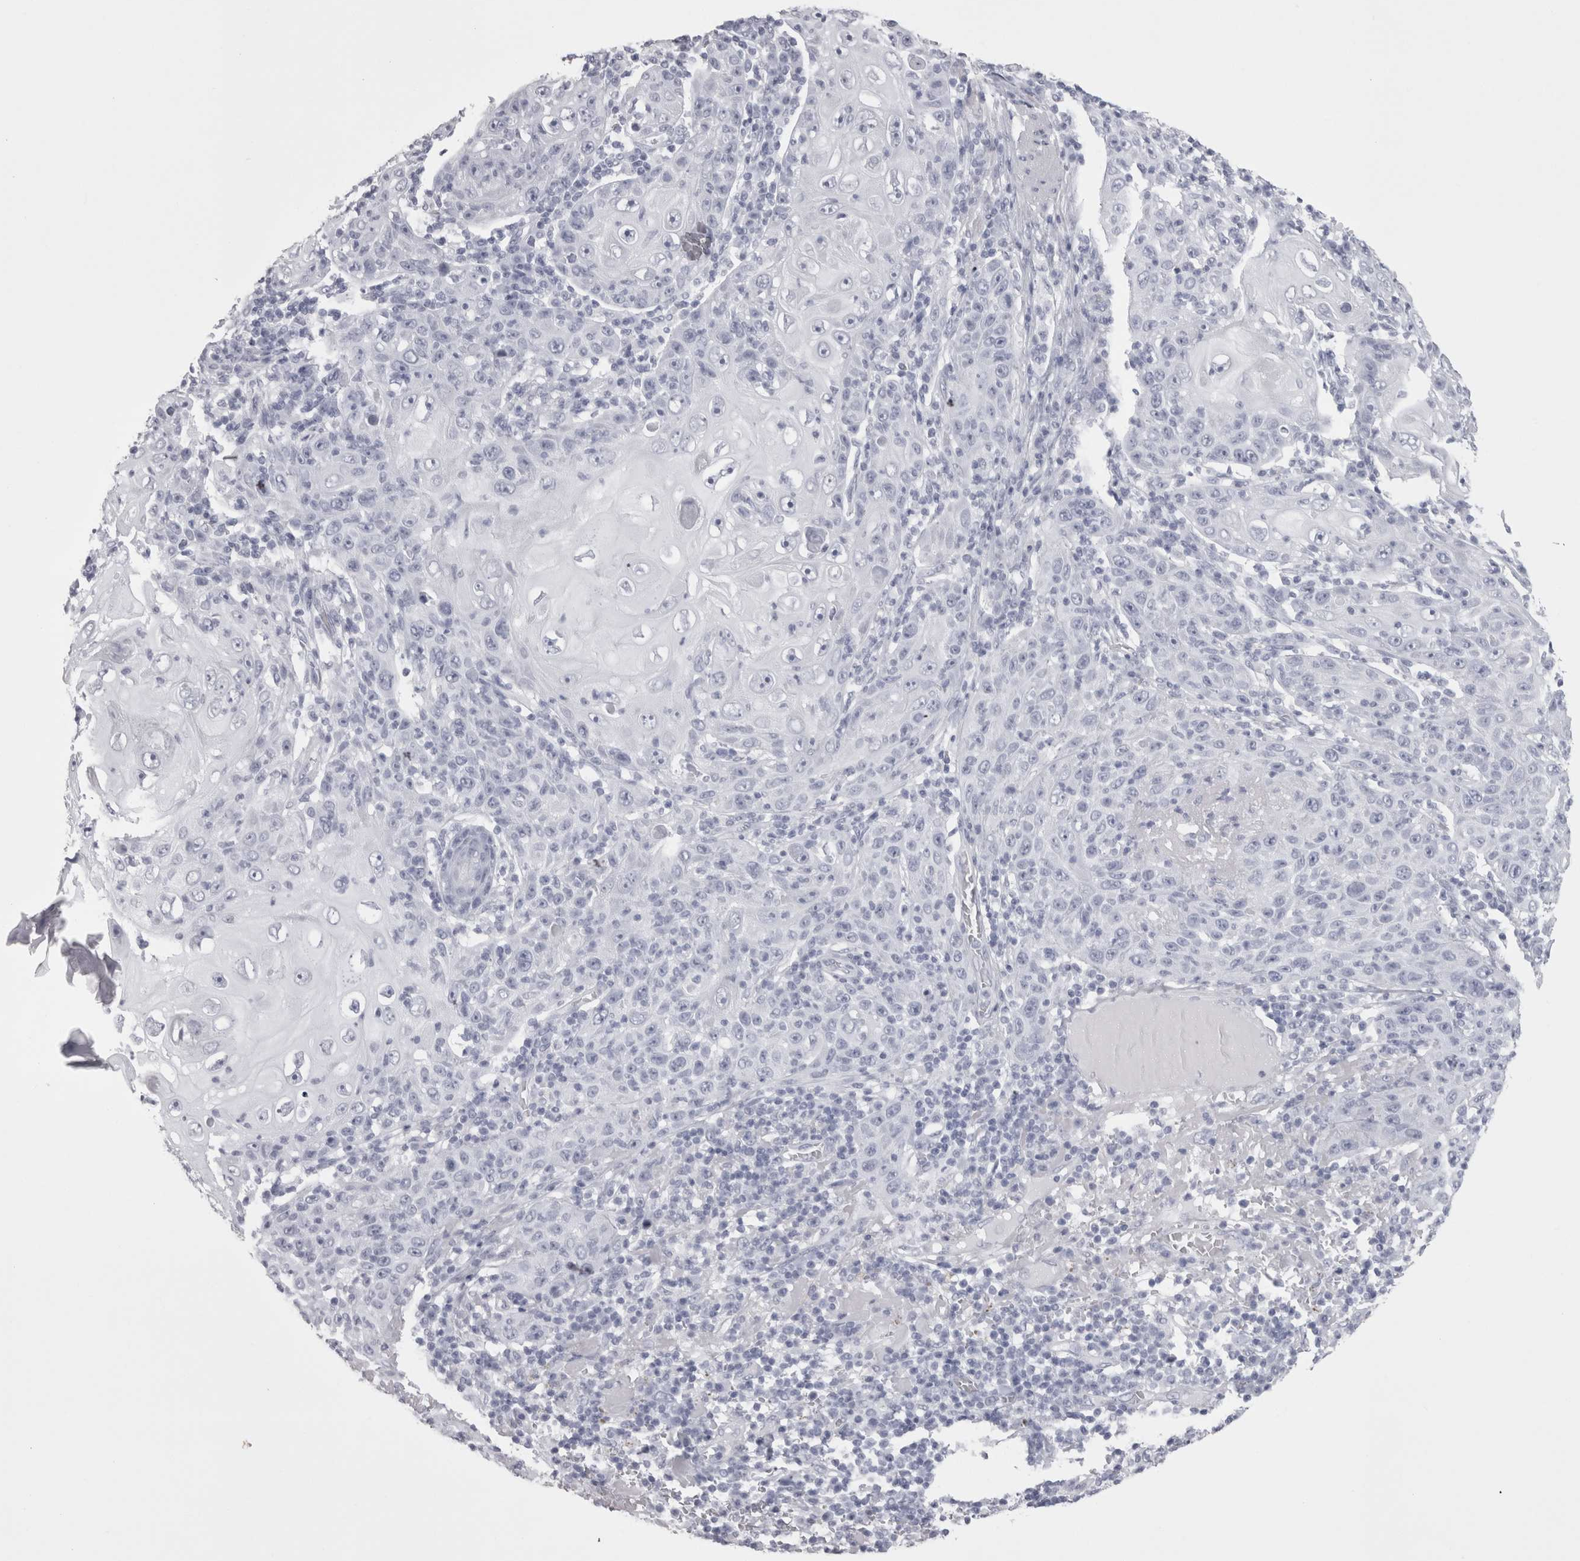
{"staining": {"intensity": "negative", "quantity": "none", "location": "none"}, "tissue": "skin cancer", "cell_type": "Tumor cells", "image_type": "cancer", "snomed": [{"axis": "morphology", "description": "Squamous cell carcinoma, NOS"}, {"axis": "topography", "description": "Skin"}], "caption": "A high-resolution image shows IHC staining of skin cancer, which demonstrates no significant expression in tumor cells.", "gene": "SKAP1", "patient": {"sex": "female", "age": 88}}